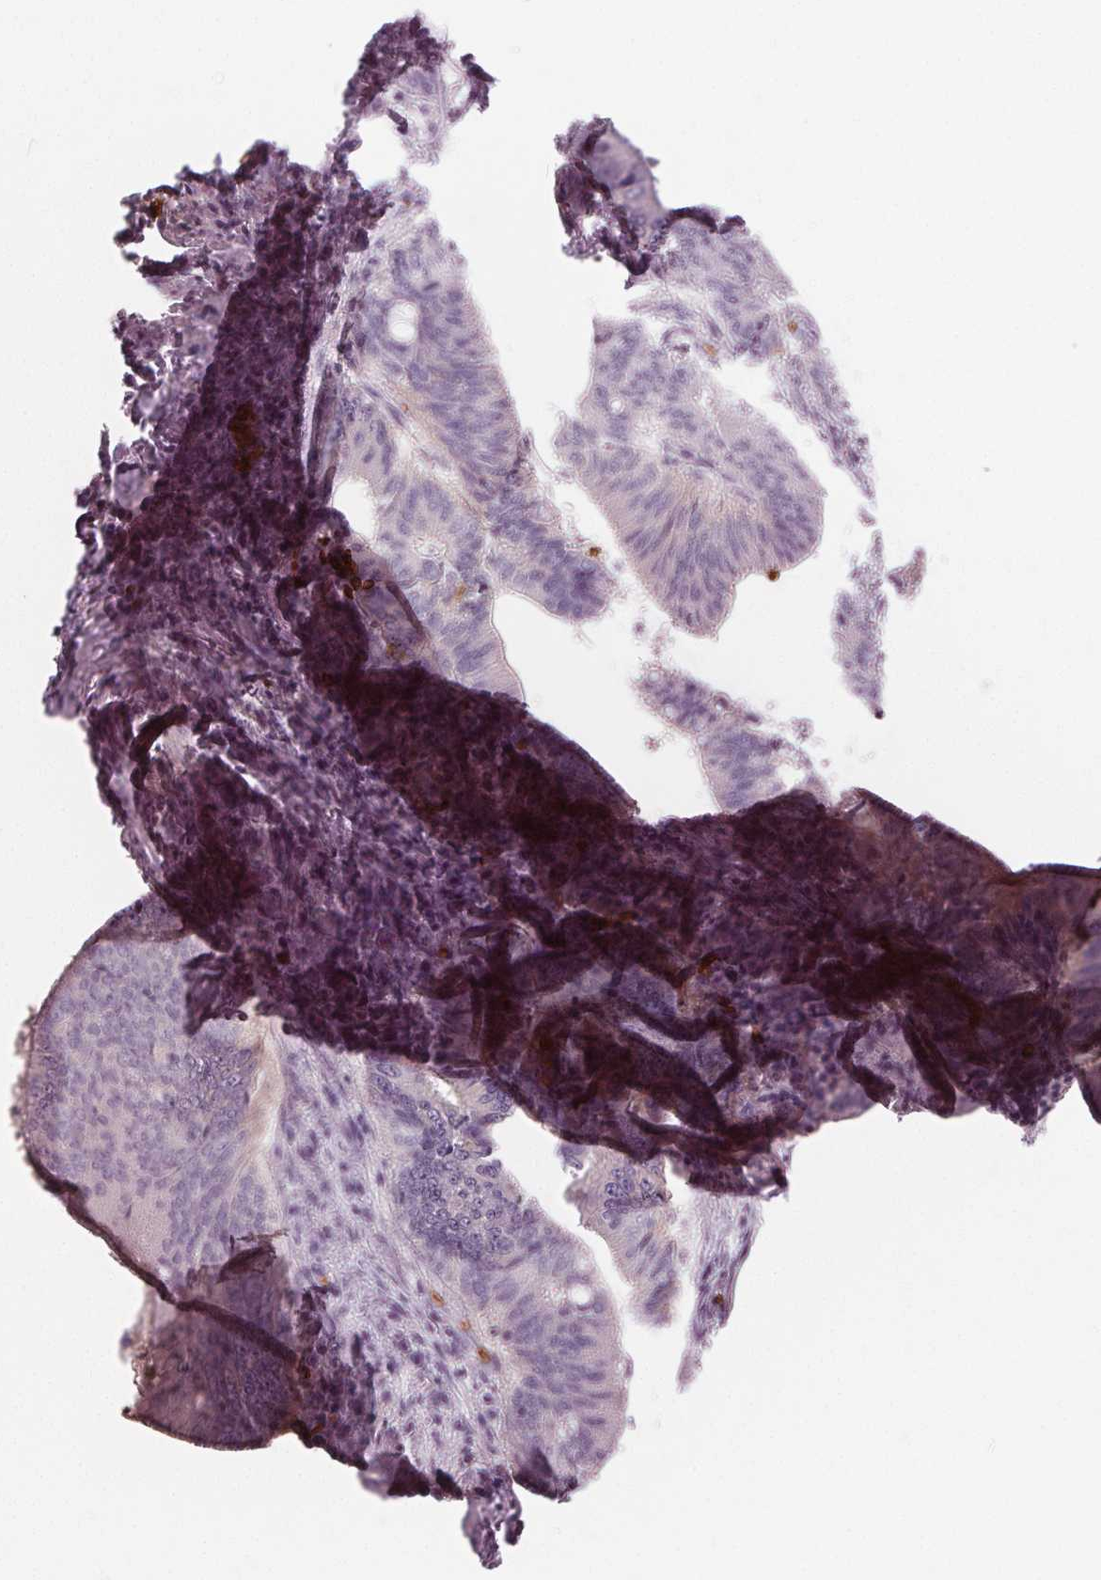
{"staining": {"intensity": "negative", "quantity": "none", "location": "none"}, "tissue": "colorectal cancer", "cell_type": "Tumor cells", "image_type": "cancer", "snomed": [{"axis": "morphology", "description": "Adenocarcinoma, NOS"}, {"axis": "topography", "description": "Colon"}], "caption": "High magnification brightfield microscopy of colorectal adenocarcinoma stained with DAB (brown) and counterstained with hematoxylin (blue): tumor cells show no significant staining.", "gene": "SLC4A1", "patient": {"sex": "female", "age": 43}}